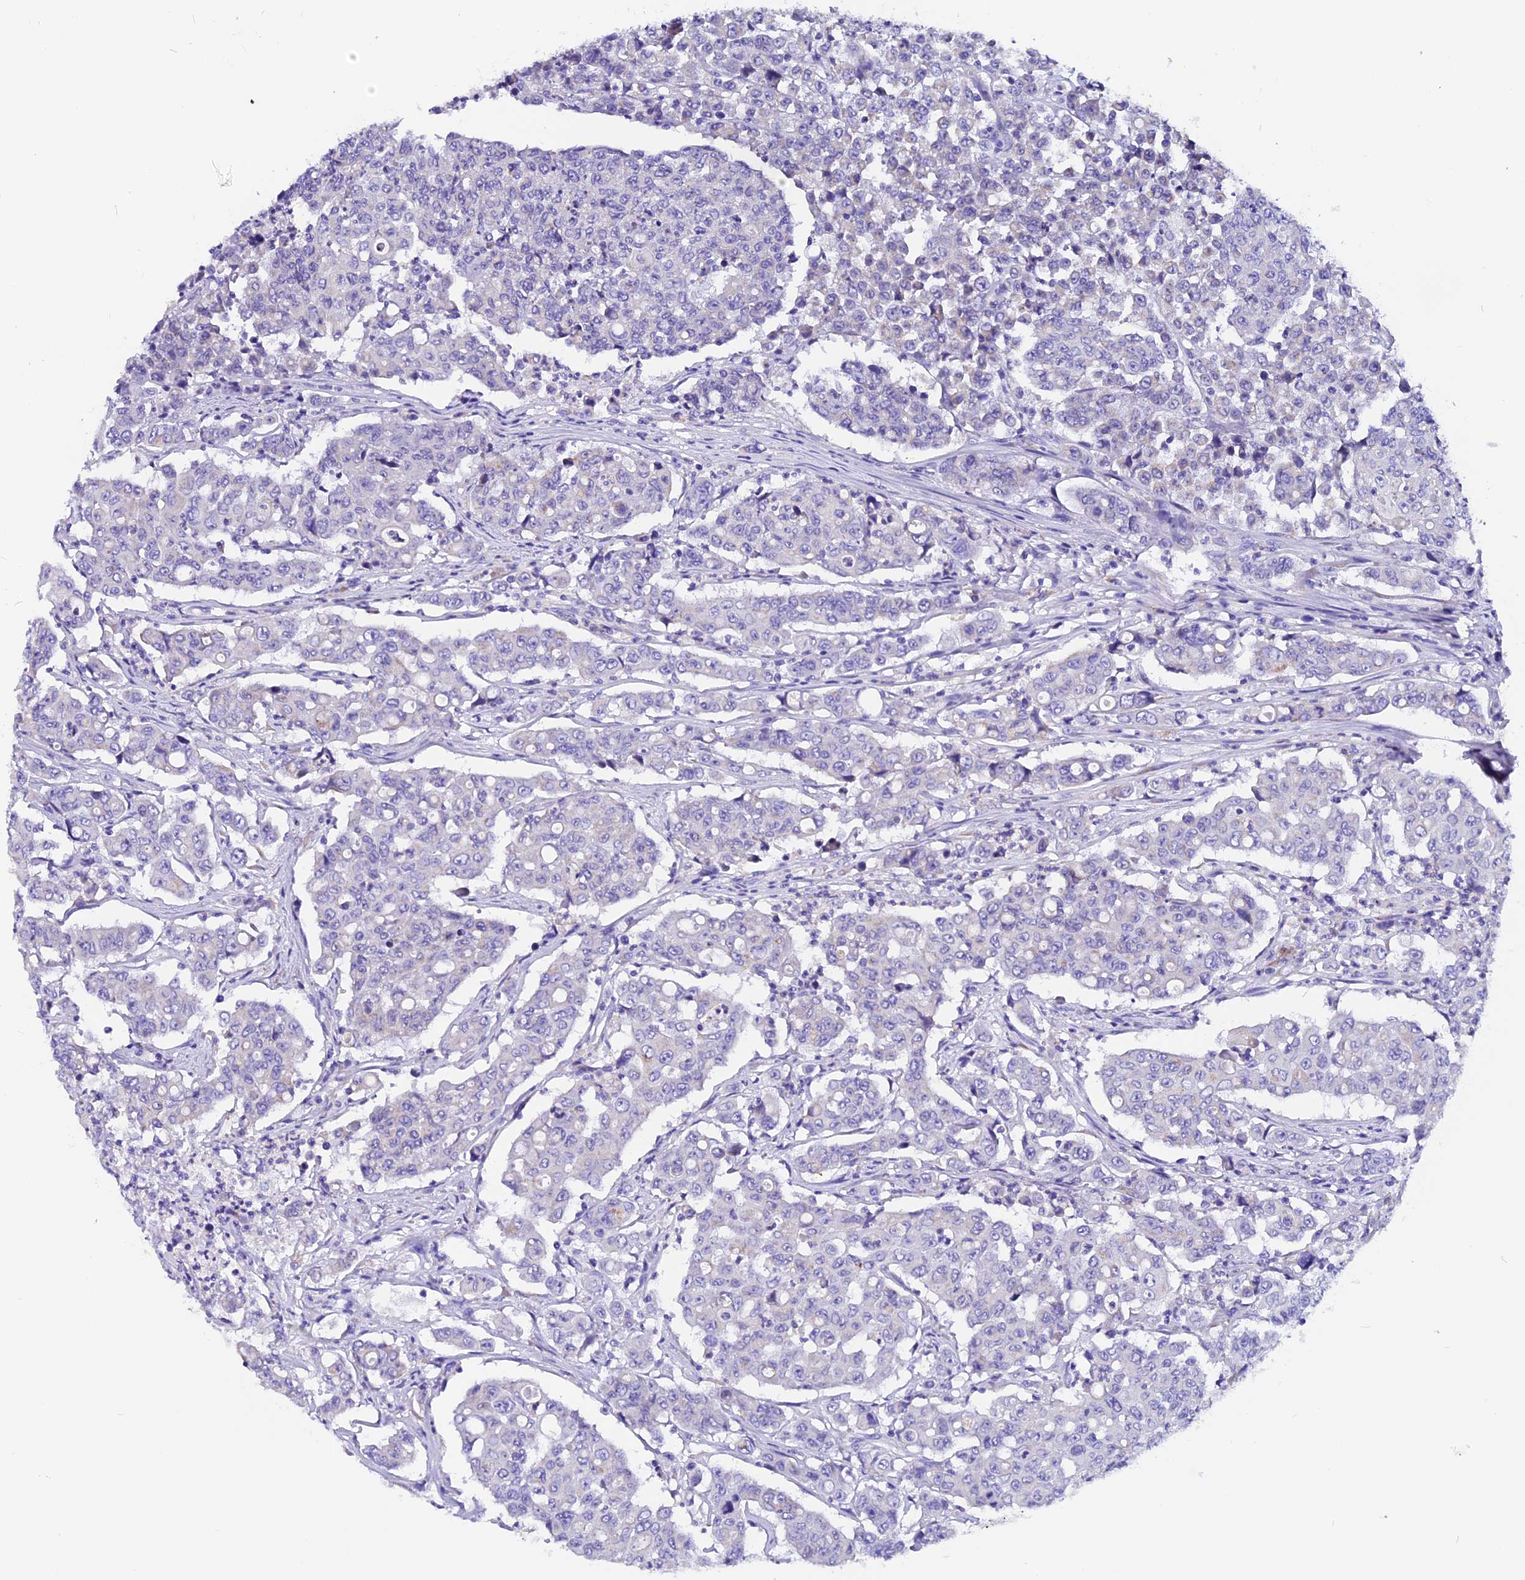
{"staining": {"intensity": "negative", "quantity": "none", "location": "none"}, "tissue": "colorectal cancer", "cell_type": "Tumor cells", "image_type": "cancer", "snomed": [{"axis": "morphology", "description": "Adenocarcinoma, NOS"}, {"axis": "topography", "description": "Colon"}], "caption": "IHC micrograph of neoplastic tissue: human colorectal cancer stained with DAB exhibits no significant protein staining in tumor cells.", "gene": "COMTD1", "patient": {"sex": "male", "age": 51}}